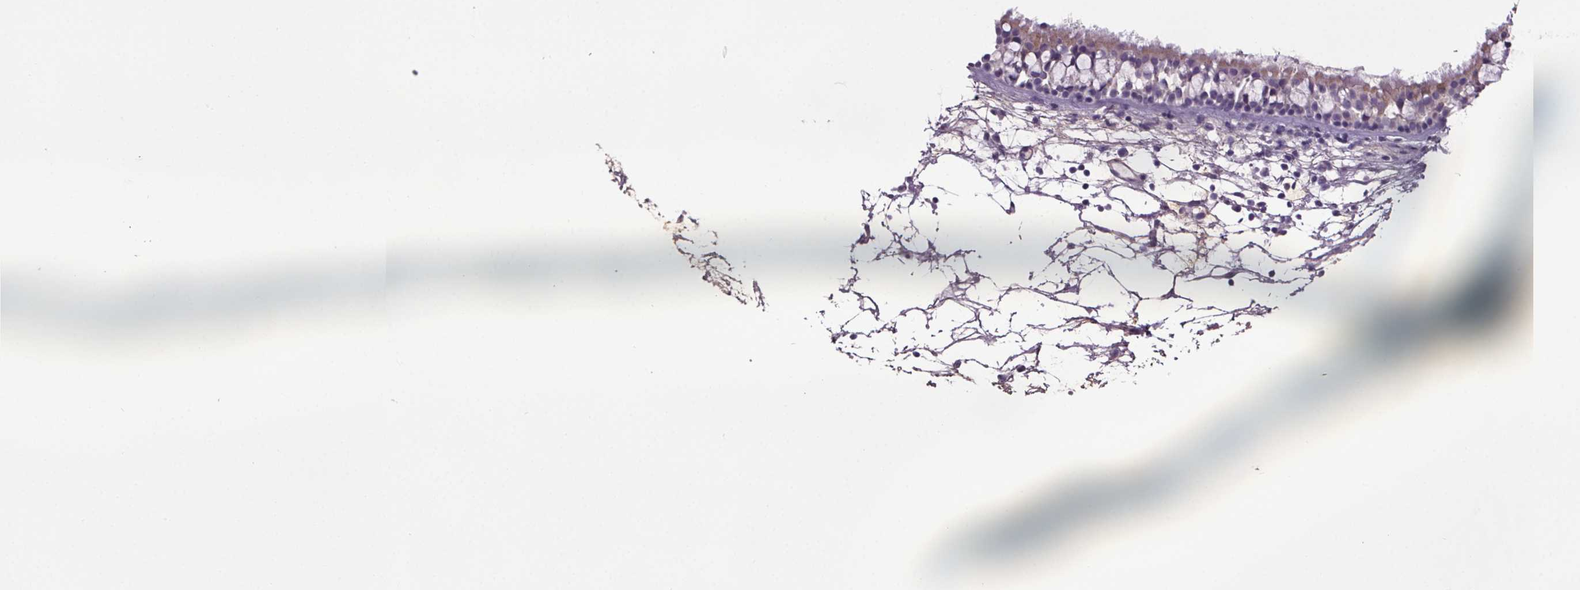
{"staining": {"intensity": "weak", "quantity": "25%-75%", "location": "cytoplasmic/membranous"}, "tissue": "nasopharynx", "cell_type": "Respiratory epithelial cells", "image_type": "normal", "snomed": [{"axis": "morphology", "description": "Normal tissue, NOS"}, {"axis": "topography", "description": "Nasopharynx"}], "caption": "IHC staining of normal nasopharynx, which reveals low levels of weak cytoplasmic/membranous staining in about 25%-75% of respiratory epithelial cells indicating weak cytoplasmic/membranous protein positivity. The staining was performed using DAB (3,3'-diaminobenzidine) (brown) for protein detection and nuclei were counterstained in hematoxylin (blue).", "gene": "CUBN", "patient": {"sex": "male", "age": 68}}